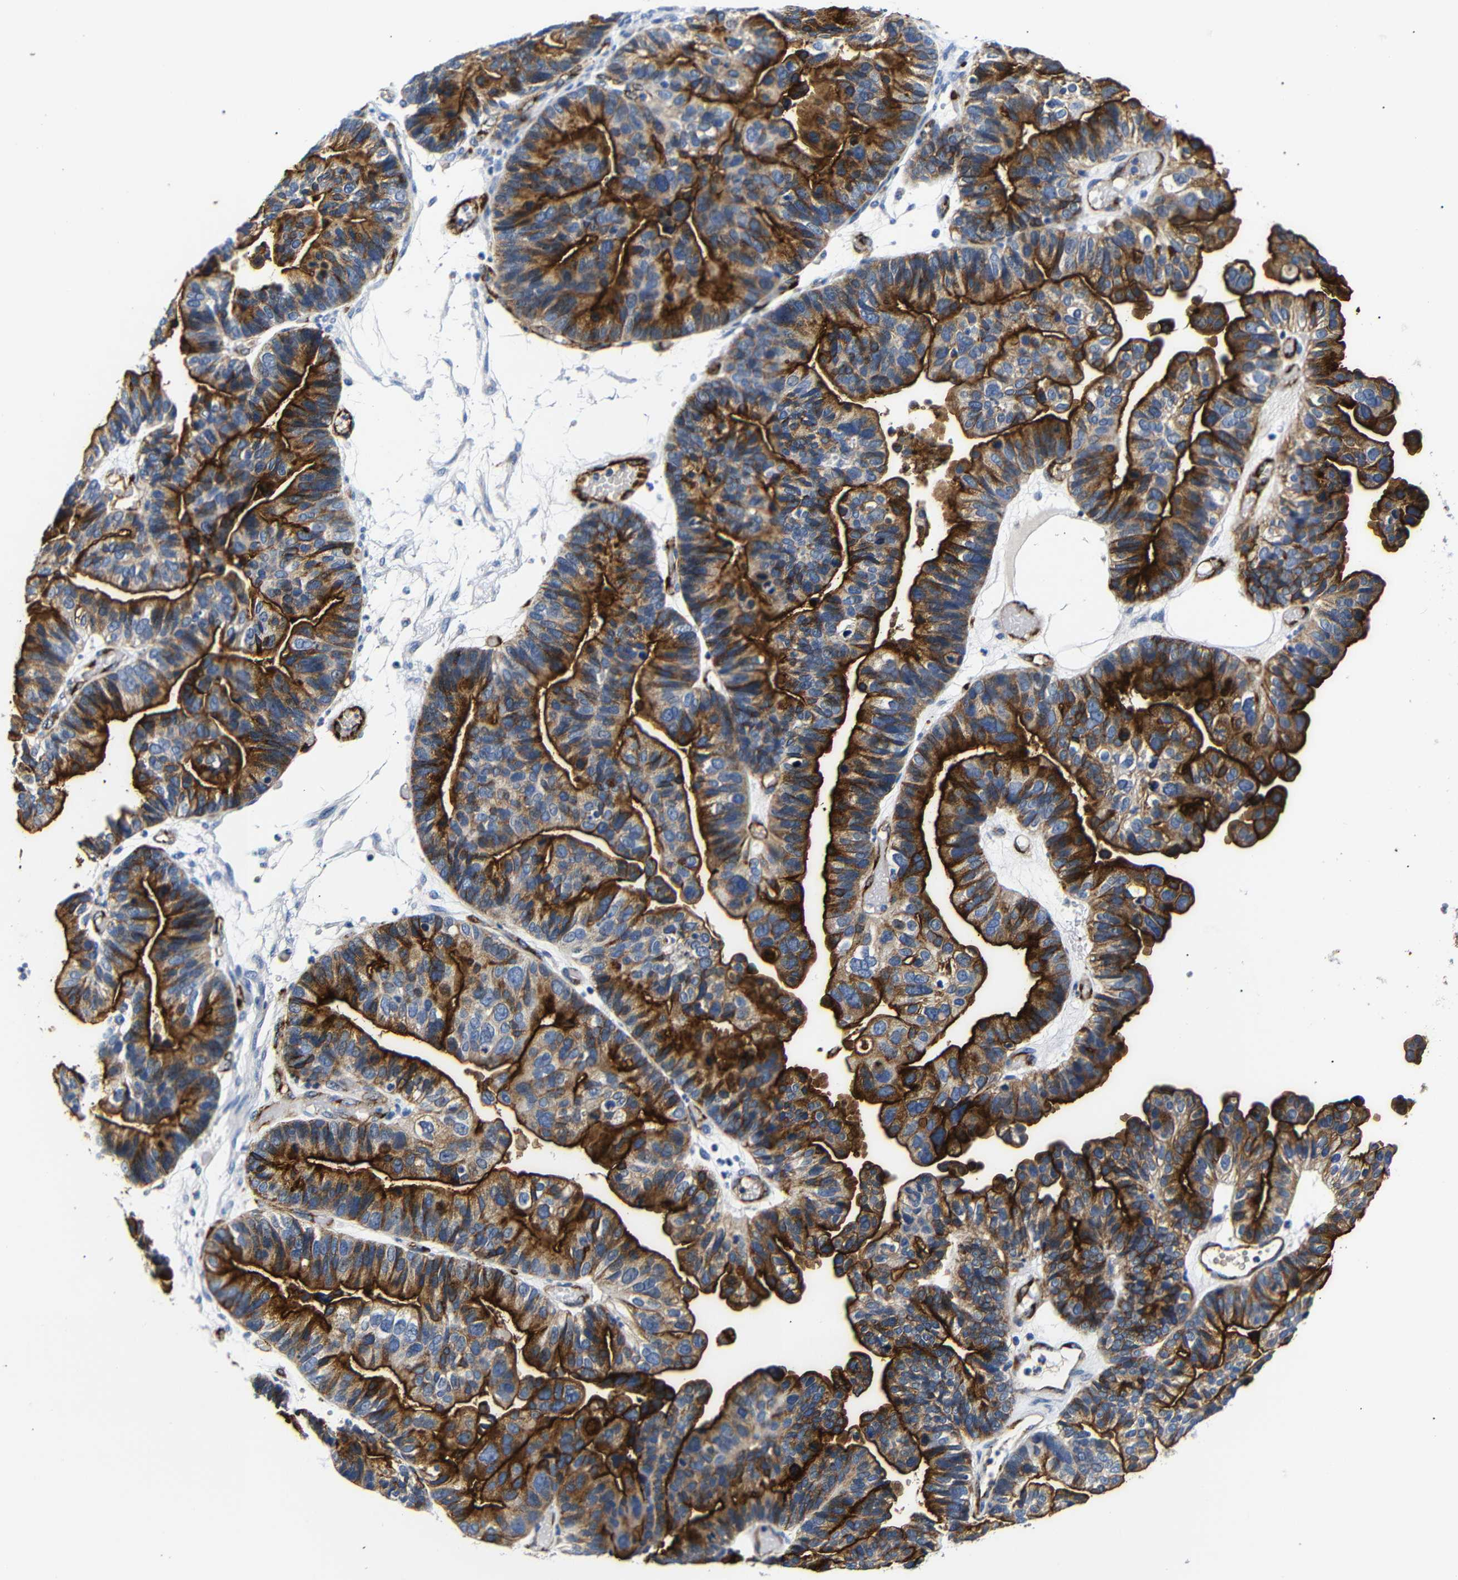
{"staining": {"intensity": "strong", "quantity": ">75%", "location": "cytoplasmic/membranous"}, "tissue": "ovarian cancer", "cell_type": "Tumor cells", "image_type": "cancer", "snomed": [{"axis": "morphology", "description": "Cystadenocarcinoma, serous, NOS"}, {"axis": "topography", "description": "Ovary"}], "caption": "Tumor cells exhibit high levels of strong cytoplasmic/membranous staining in approximately >75% of cells in human ovarian cancer (serous cystadenocarcinoma). Using DAB (brown) and hematoxylin (blue) stains, captured at high magnification using brightfield microscopy.", "gene": "MUC4", "patient": {"sex": "female", "age": 56}}